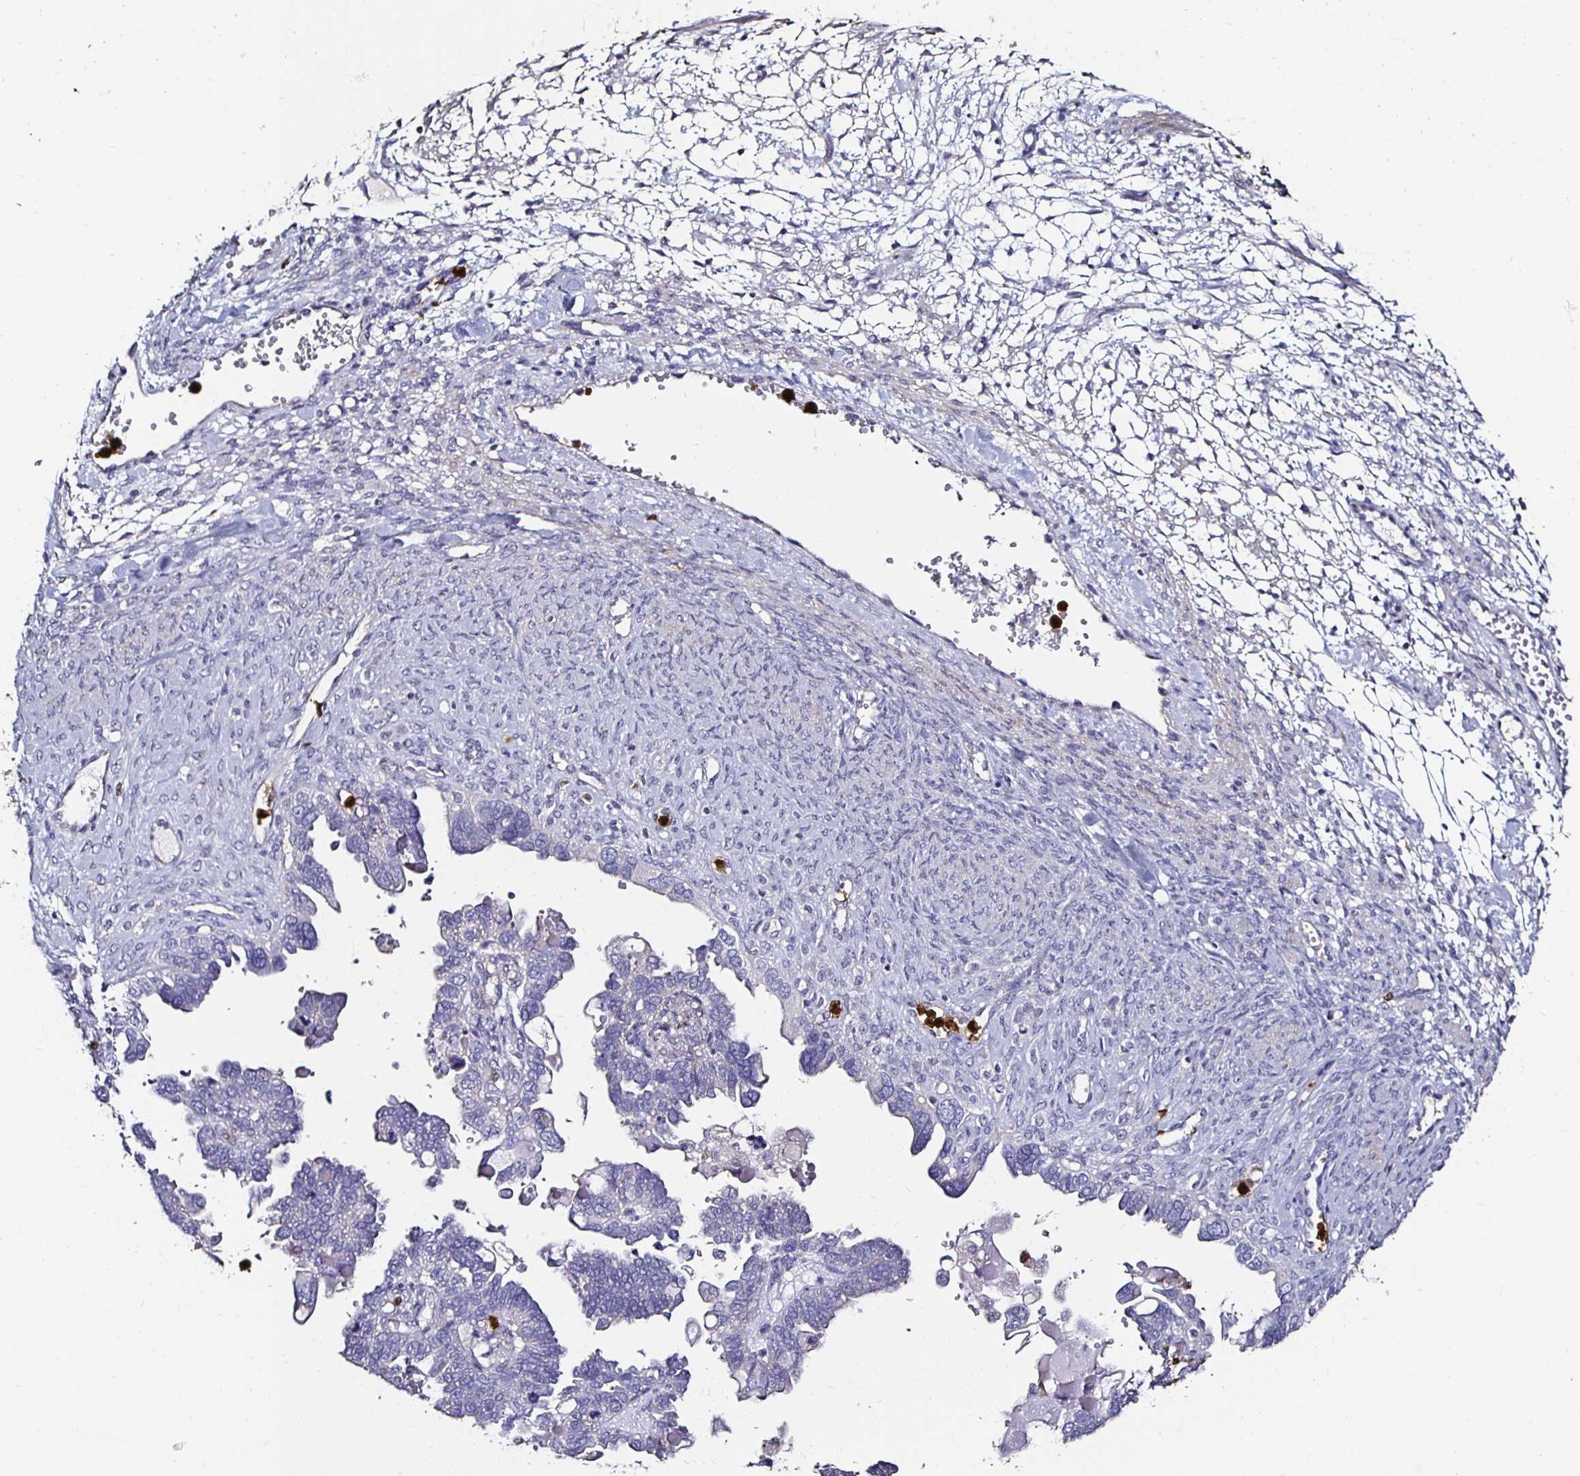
{"staining": {"intensity": "negative", "quantity": "none", "location": "none"}, "tissue": "ovarian cancer", "cell_type": "Tumor cells", "image_type": "cancer", "snomed": [{"axis": "morphology", "description": "Cystadenocarcinoma, serous, NOS"}, {"axis": "topography", "description": "Ovary"}], "caption": "This is an immunohistochemistry photomicrograph of serous cystadenocarcinoma (ovarian). There is no staining in tumor cells.", "gene": "TLR4", "patient": {"sex": "female", "age": 51}}